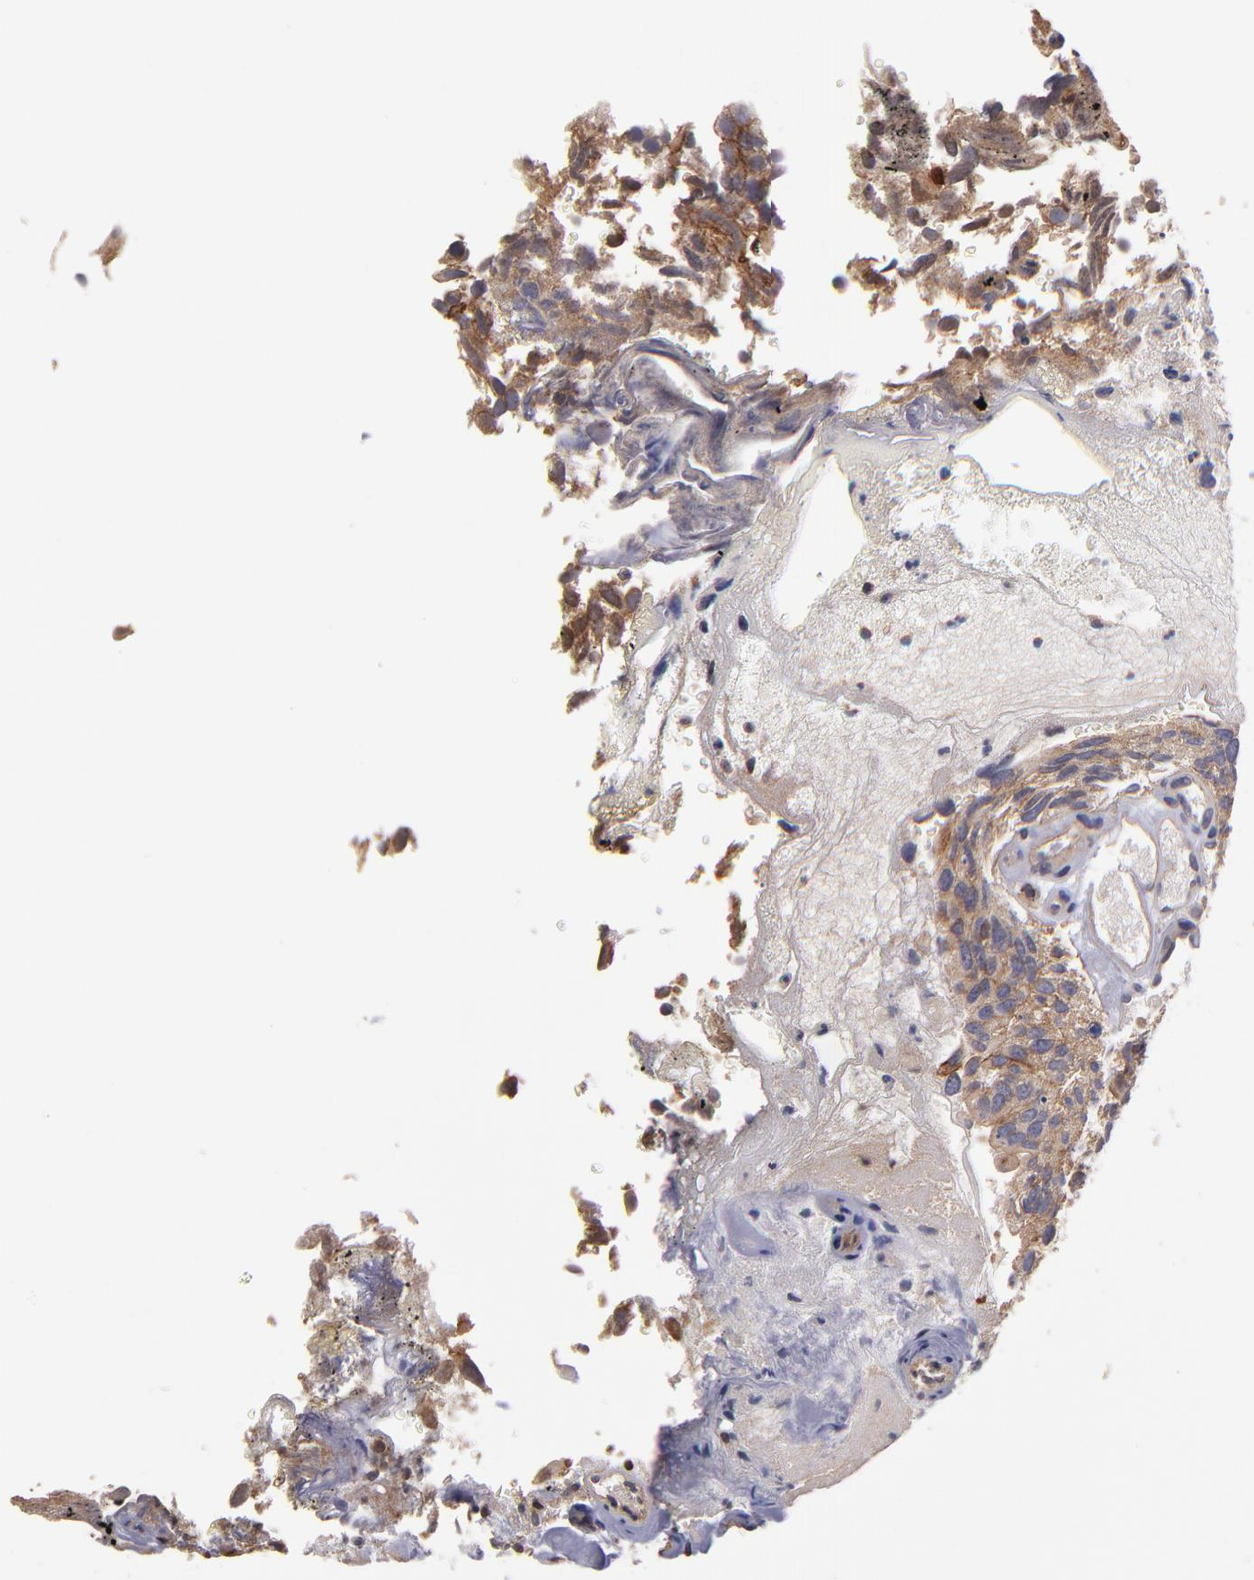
{"staining": {"intensity": "strong", "quantity": ">75%", "location": "cytoplasmic/membranous"}, "tissue": "urothelial cancer", "cell_type": "Tumor cells", "image_type": "cancer", "snomed": [{"axis": "morphology", "description": "Urothelial carcinoma, High grade"}, {"axis": "topography", "description": "Urinary bladder"}], "caption": "High-magnification brightfield microscopy of urothelial carcinoma (high-grade) stained with DAB (brown) and counterstained with hematoxylin (blue). tumor cells exhibit strong cytoplasmic/membranous expression is appreciated in approximately>75% of cells.", "gene": "NF2", "patient": {"sex": "male", "age": 72}}